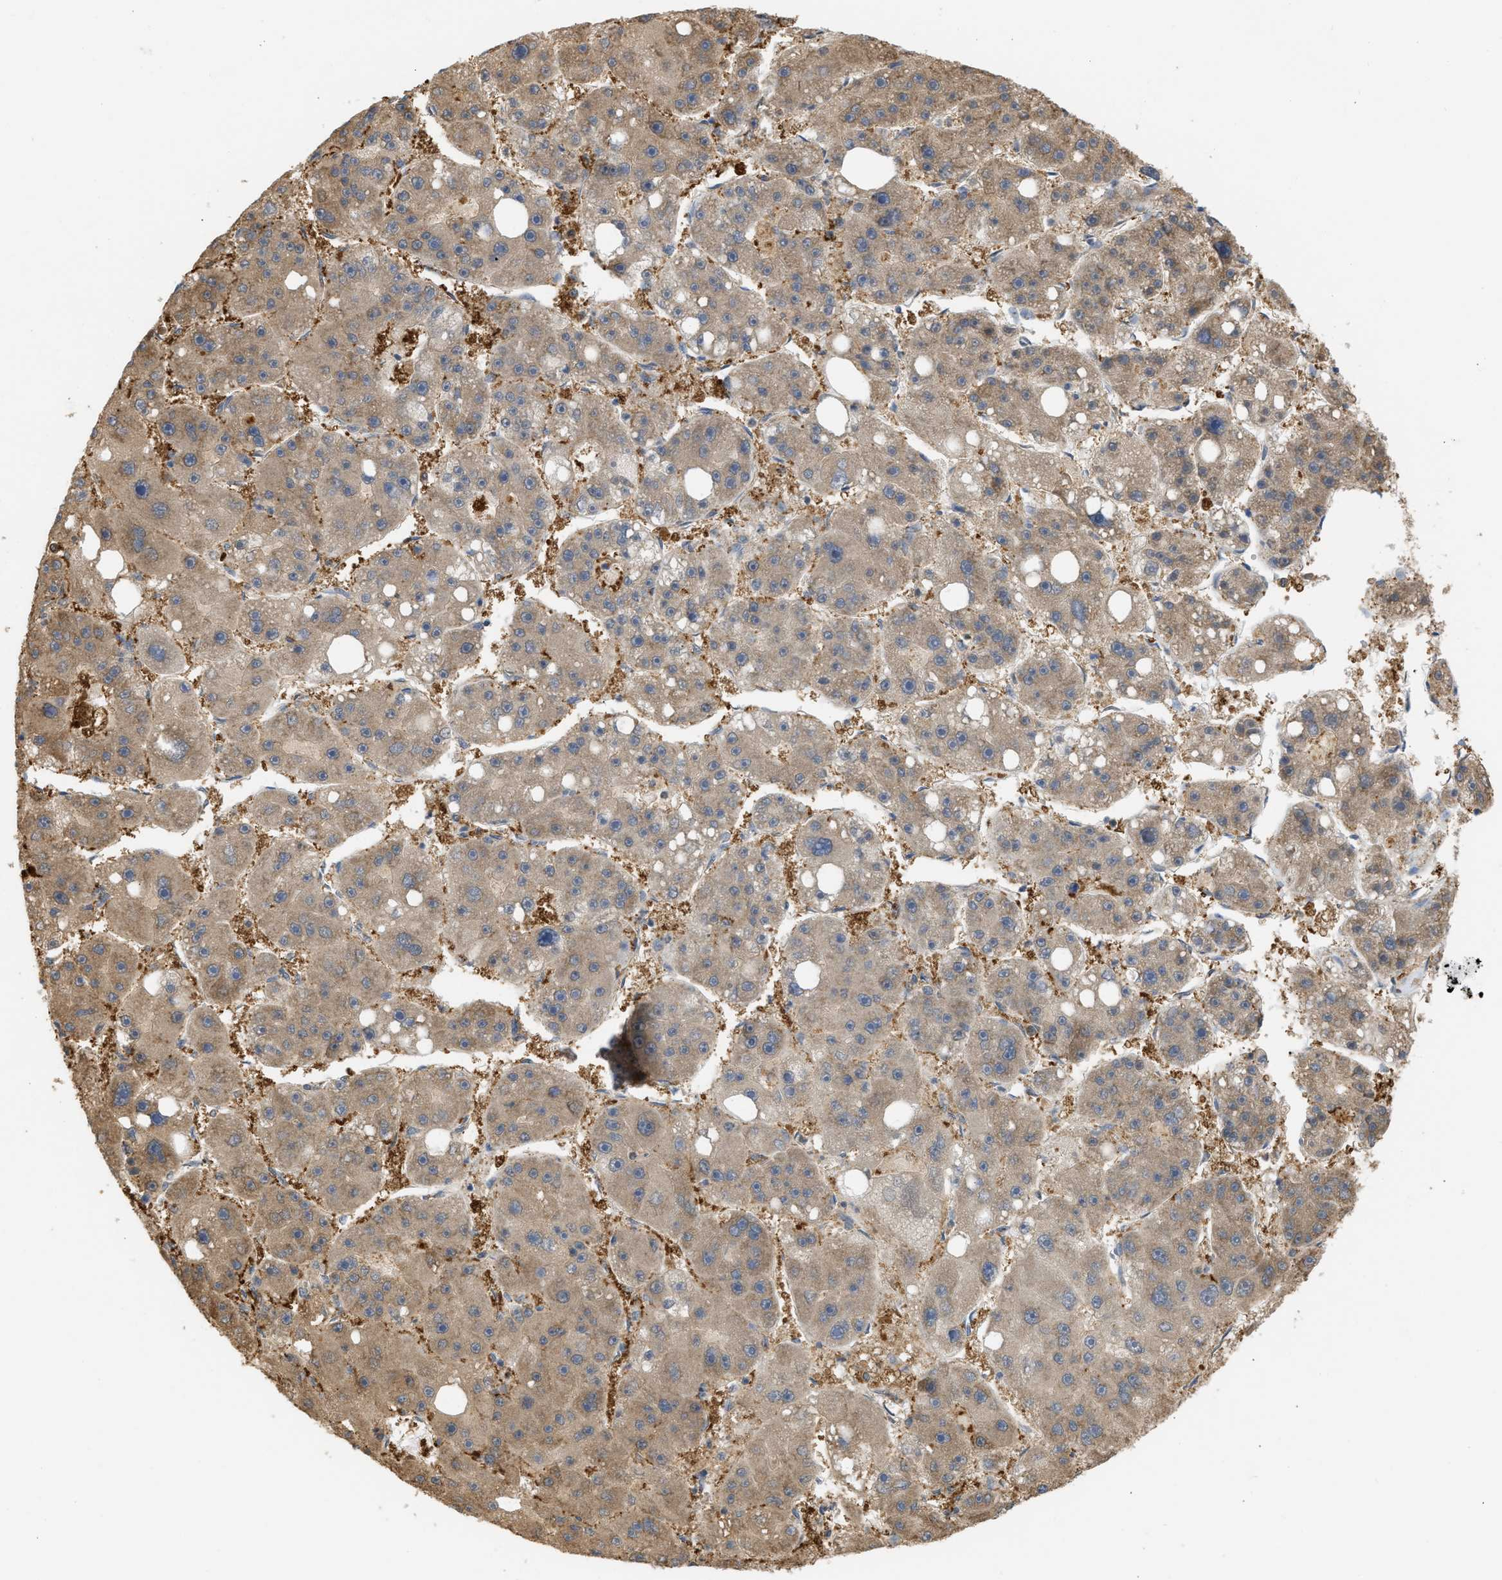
{"staining": {"intensity": "moderate", "quantity": ">75%", "location": "cytoplasmic/membranous"}, "tissue": "liver cancer", "cell_type": "Tumor cells", "image_type": "cancer", "snomed": [{"axis": "morphology", "description": "Carcinoma, Hepatocellular, NOS"}, {"axis": "topography", "description": "Liver"}], "caption": "Tumor cells show medium levels of moderate cytoplasmic/membranous expression in approximately >75% of cells in human liver hepatocellular carcinoma. (IHC, brightfield microscopy, high magnification).", "gene": "ENO1", "patient": {"sex": "female", "age": 61}}